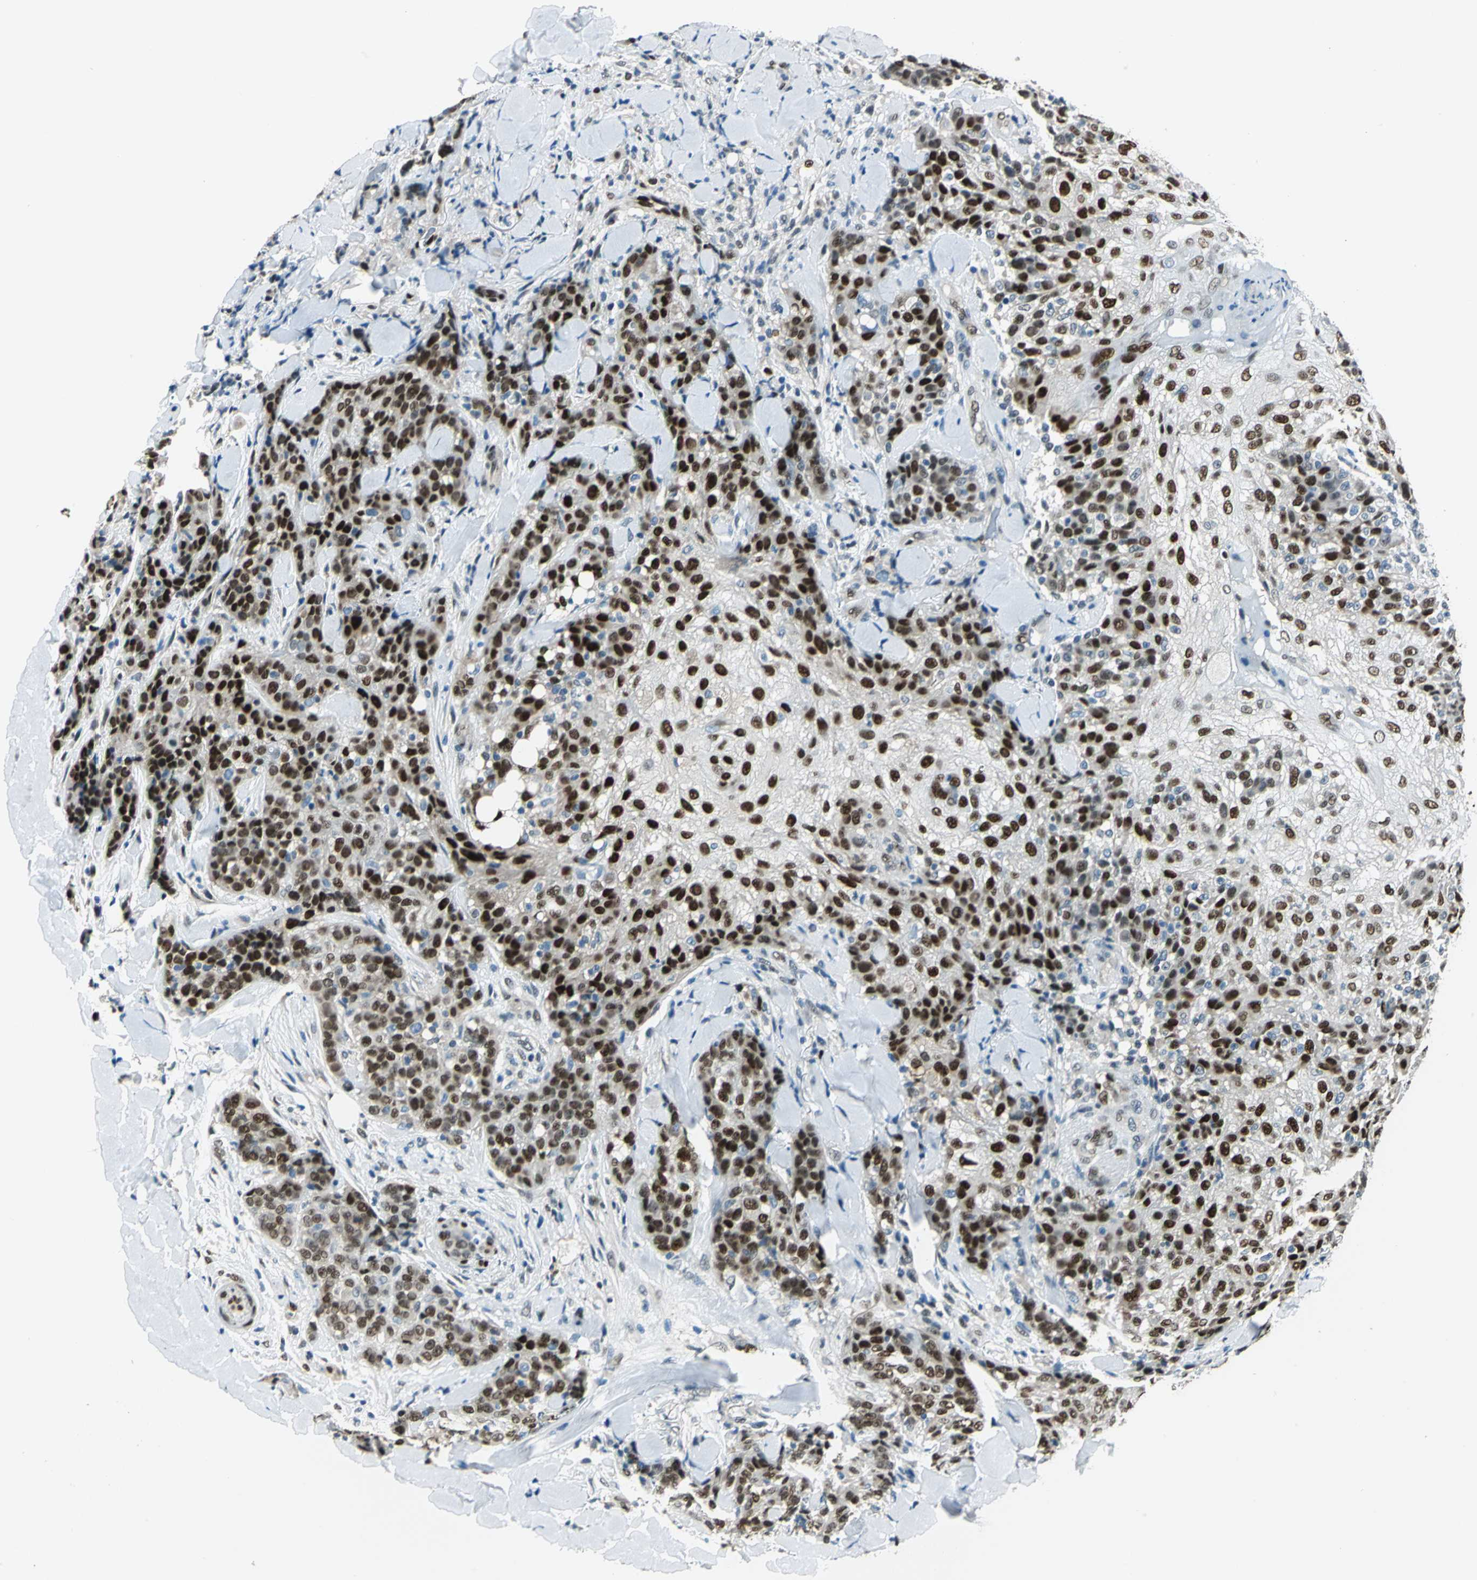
{"staining": {"intensity": "strong", "quantity": ">75%", "location": "nuclear"}, "tissue": "skin cancer", "cell_type": "Tumor cells", "image_type": "cancer", "snomed": [{"axis": "morphology", "description": "Normal tissue, NOS"}, {"axis": "morphology", "description": "Squamous cell carcinoma, NOS"}, {"axis": "topography", "description": "Skin"}], "caption": "The image shows immunohistochemical staining of skin cancer. There is strong nuclear staining is identified in approximately >75% of tumor cells.", "gene": "NFIA", "patient": {"sex": "female", "age": 83}}